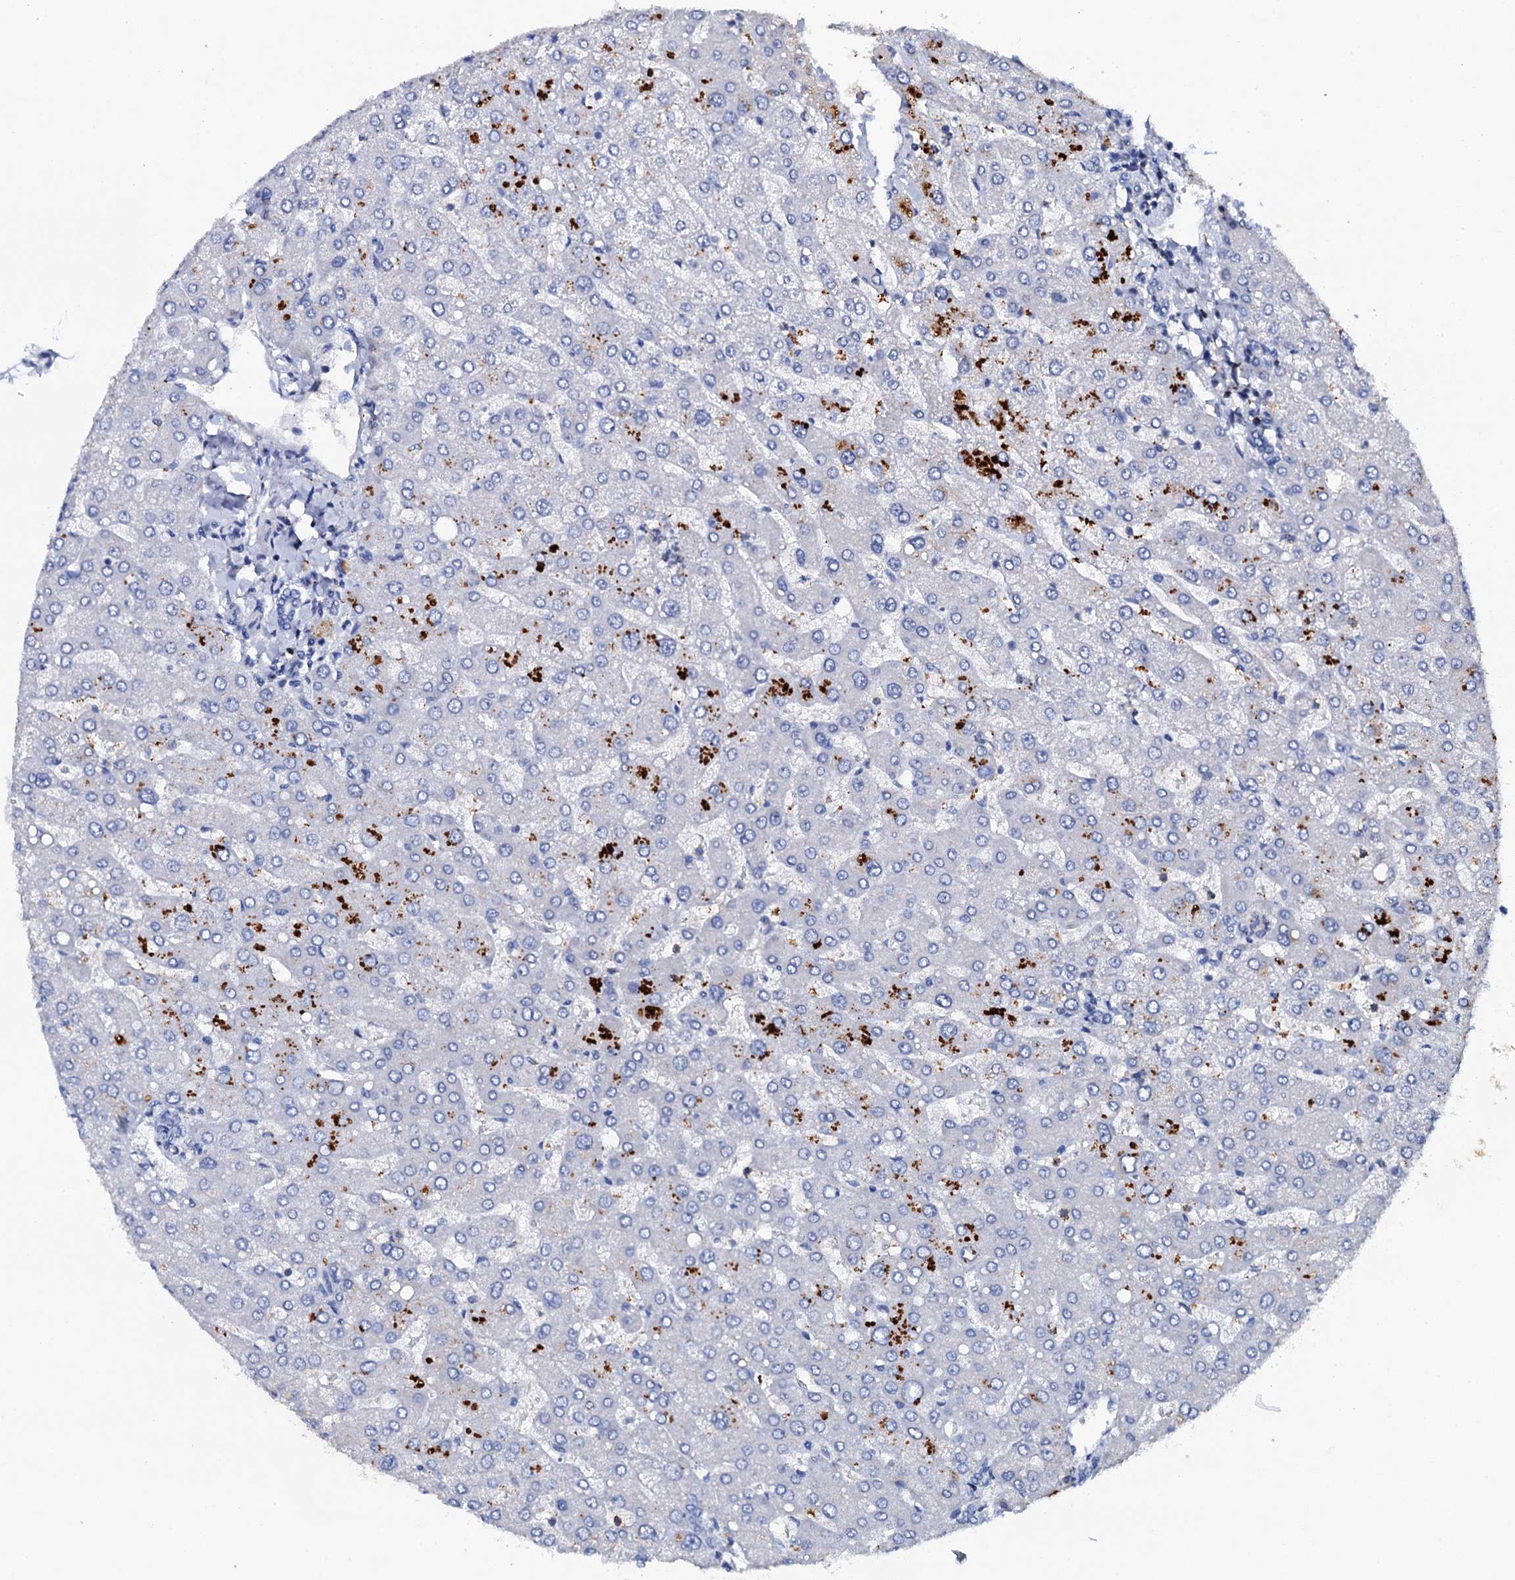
{"staining": {"intensity": "negative", "quantity": "none", "location": "none"}, "tissue": "liver", "cell_type": "Cholangiocytes", "image_type": "normal", "snomed": [{"axis": "morphology", "description": "Normal tissue, NOS"}, {"axis": "topography", "description": "Liver"}], "caption": "IHC photomicrograph of normal liver: human liver stained with DAB reveals no significant protein staining in cholangiocytes.", "gene": "MS4A4E", "patient": {"sex": "male", "age": 55}}